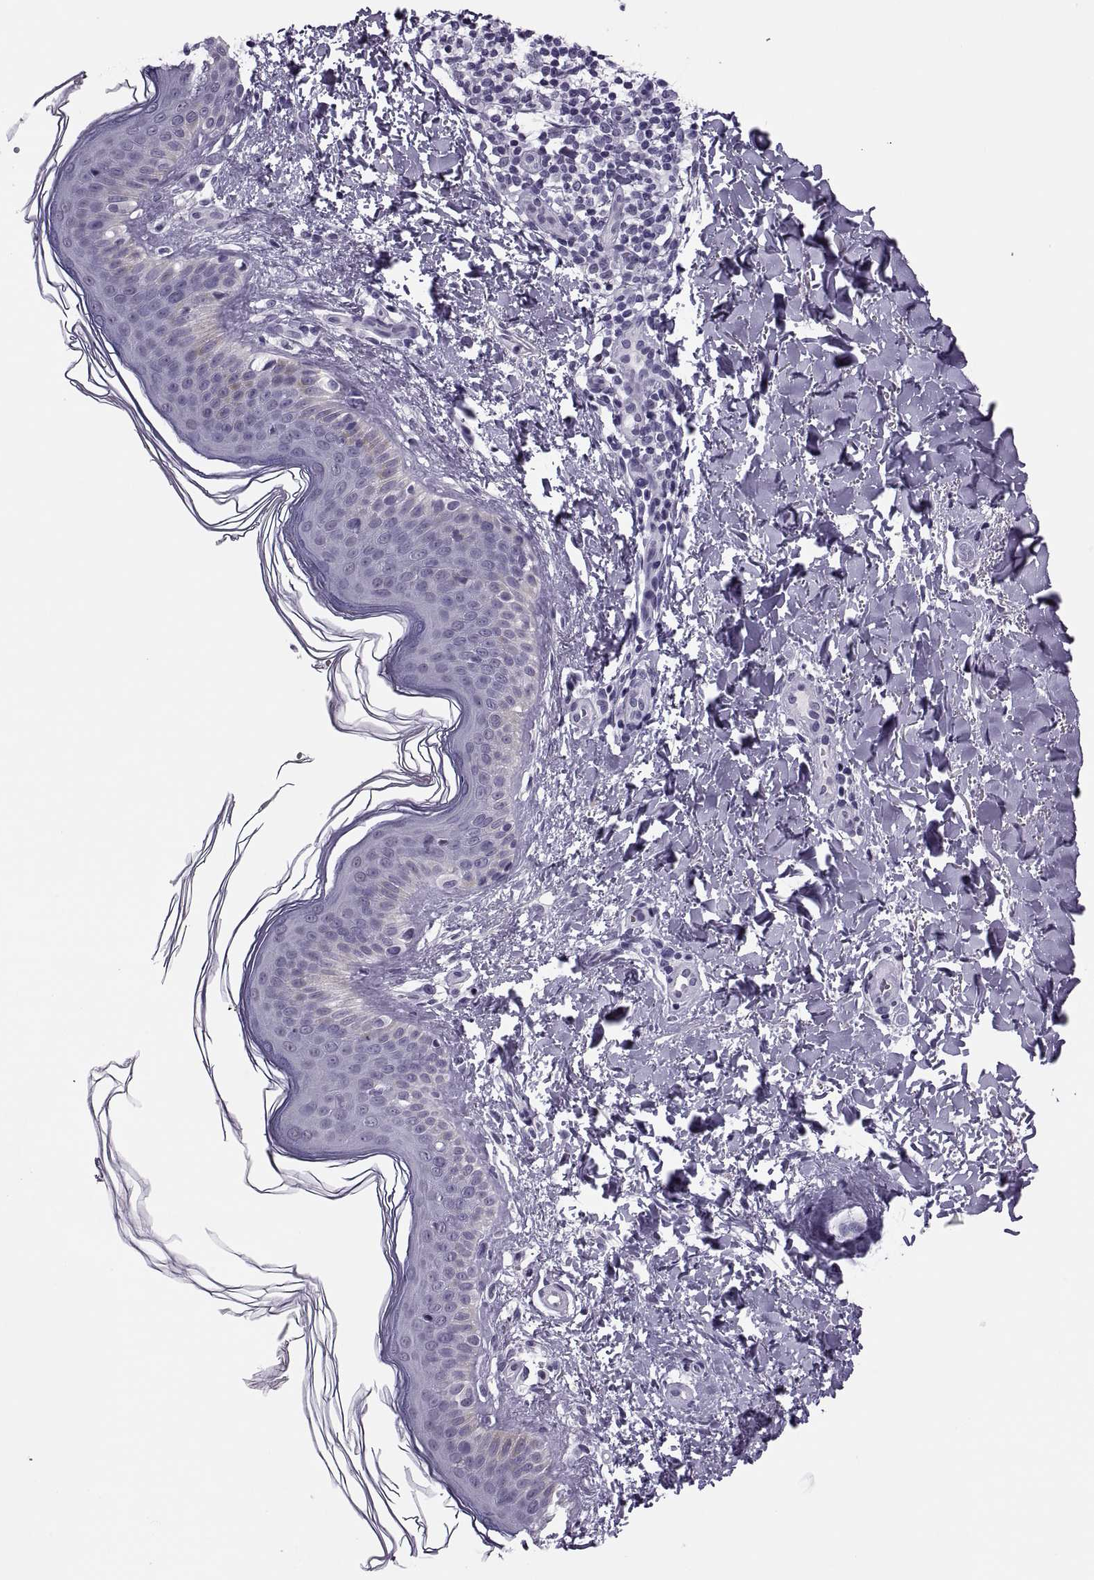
{"staining": {"intensity": "negative", "quantity": "none", "location": "none"}, "tissue": "skin cancer", "cell_type": "Tumor cells", "image_type": "cancer", "snomed": [{"axis": "morphology", "description": "Normal tissue, NOS"}, {"axis": "morphology", "description": "Basal cell carcinoma"}, {"axis": "topography", "description": "Skin"}], "caption": "Immunohistochemistry micrograph of neoplastic tissue: basal cell carcinoma (skin) stained with DAB (3,3'-diaminobenzidine) demonstrates no significant protein positivity in tumor cells.", "gene": "SYNGR4", "patient": {"sex": "male", "age": 46}}